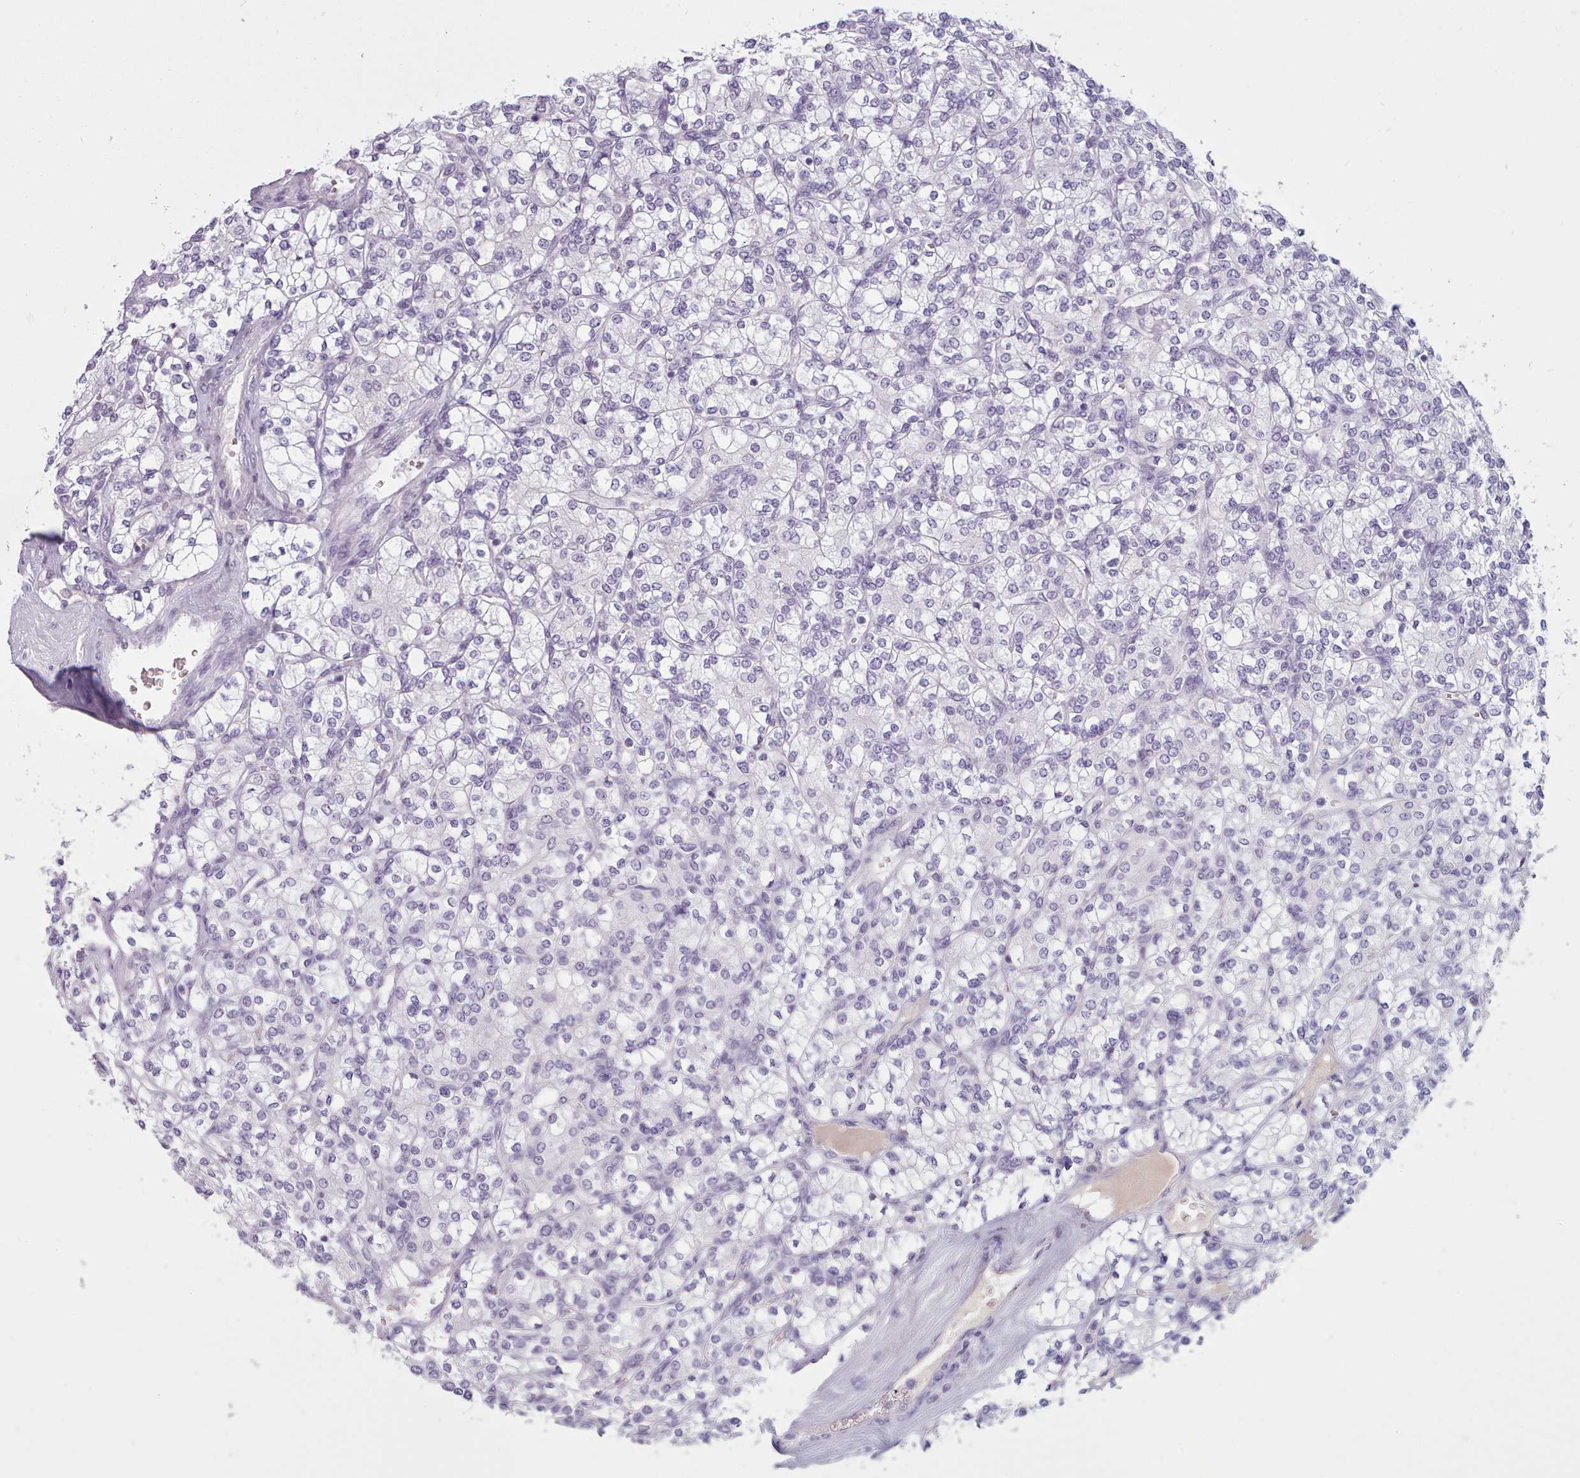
{"staining": {"intensity": "negative", "quantity": "none", "location": "none"}, "tissue": "renal cancer", "cell_type": "Tumor cells", "image_type": "cancer", "snomed": [{"axis": "morphology", "description": "Adenocarcinoma, NOS"}, {"axis": "topography", "description": "Kidney"}], "caption": "The micrograph exhibits no staining of tumor cells in adenocarcinoma (renal).", "gene": "ZNF43", "patient": {"sex": "male", "age": 77}}